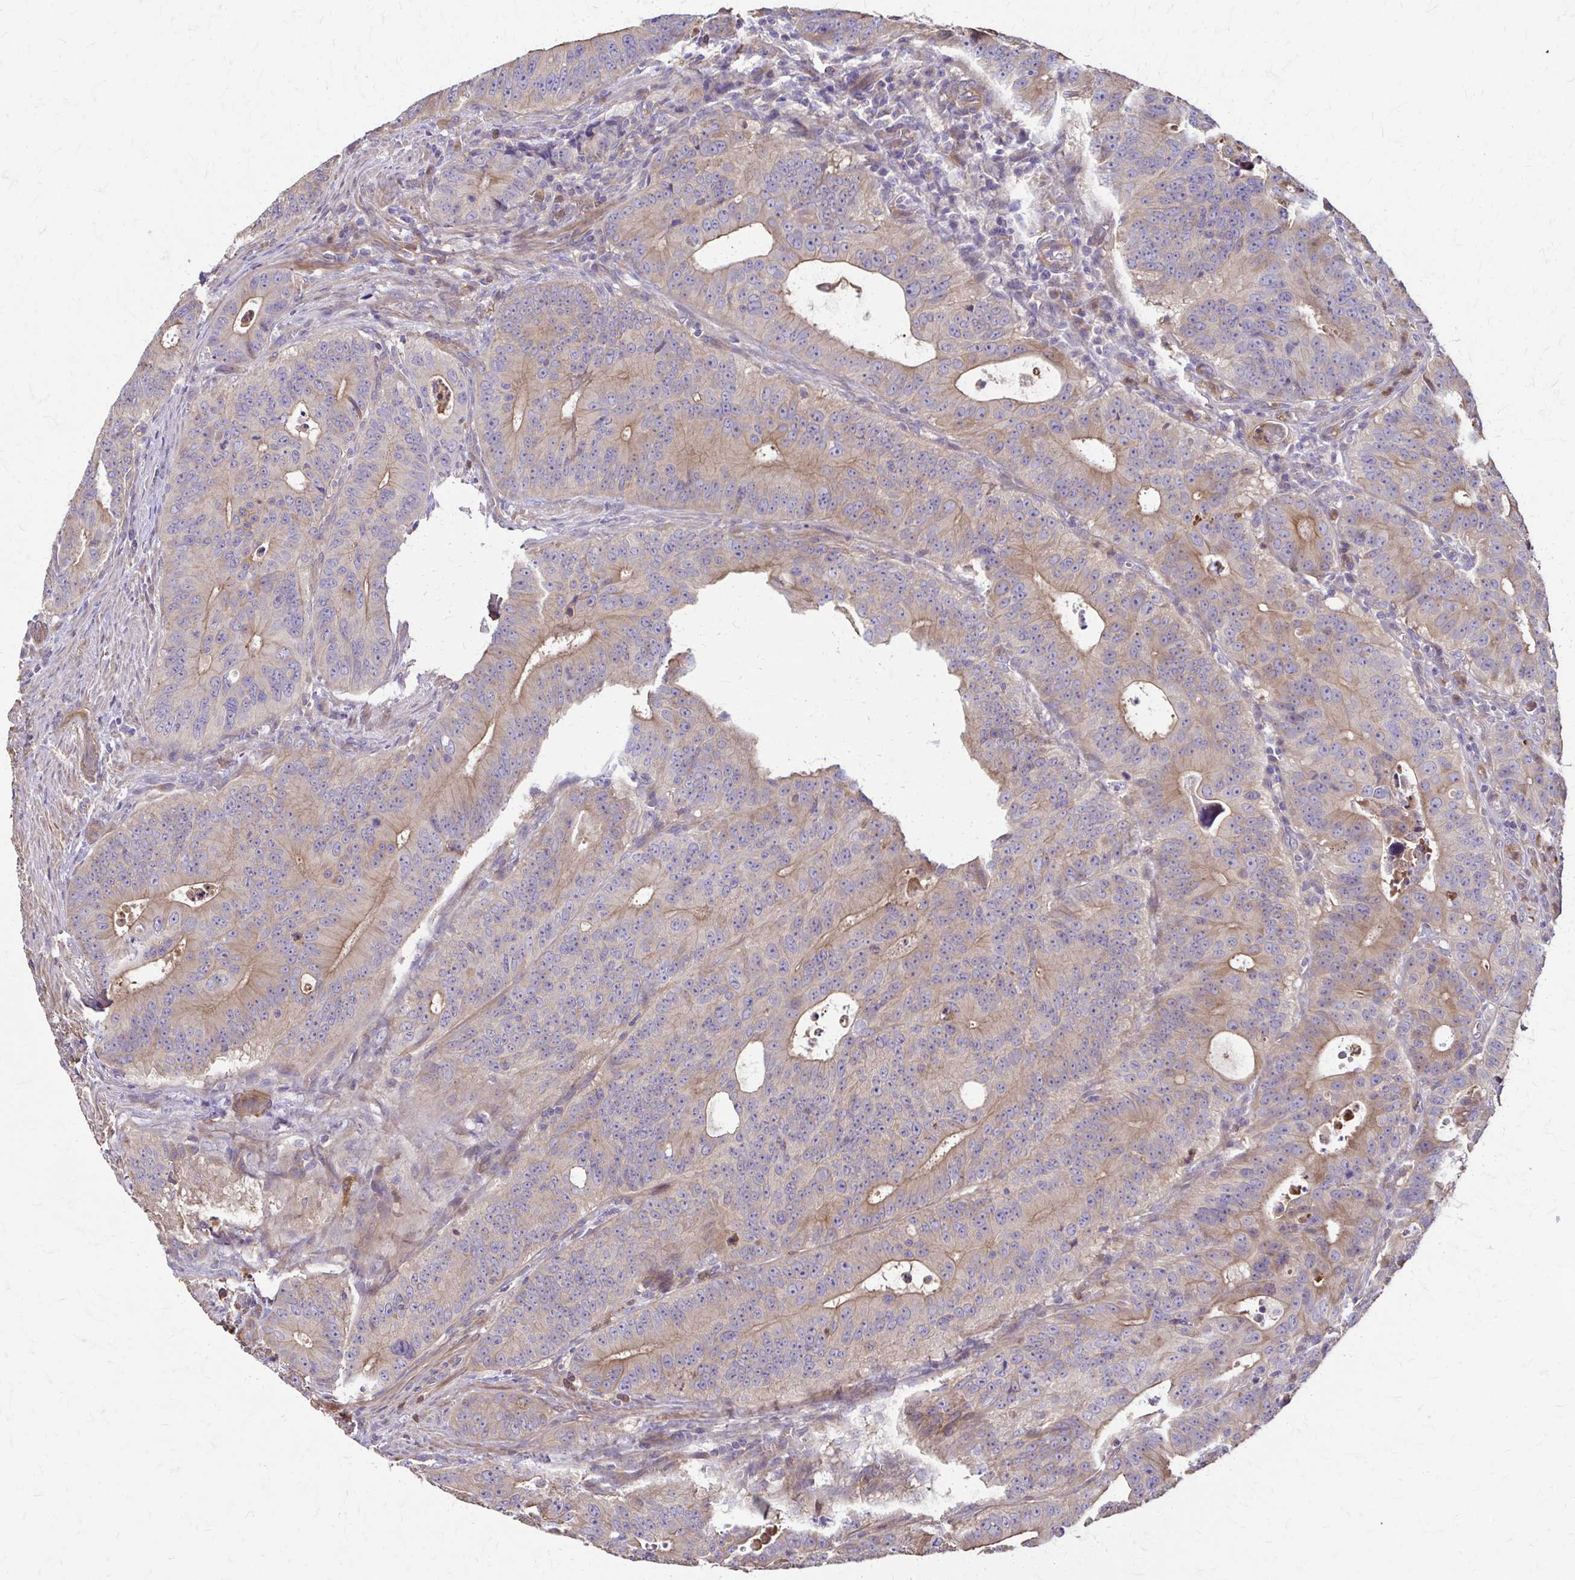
{"staining": {"intensity": "weak", "quantity": "25%-75%", "location": "cytoplasmic/membranous"}, "tissue": "colorectal cancer", "cell_type": "Tumor cells", "image_type": "cancer", "snomed": [{"axis": "morphology", "description": "Adenocarcinoma, NOS"}, {"axis": "topography", "description": "Colon"}], "caption": "Immunohistochemical staining of human colorectal cancer demonstrates low levels of weak cytoplasmic/membranous expression in about 25%-75% of tumor cells.", "gene": "DSP", "patient": {"sex": "male", "age": 62}}